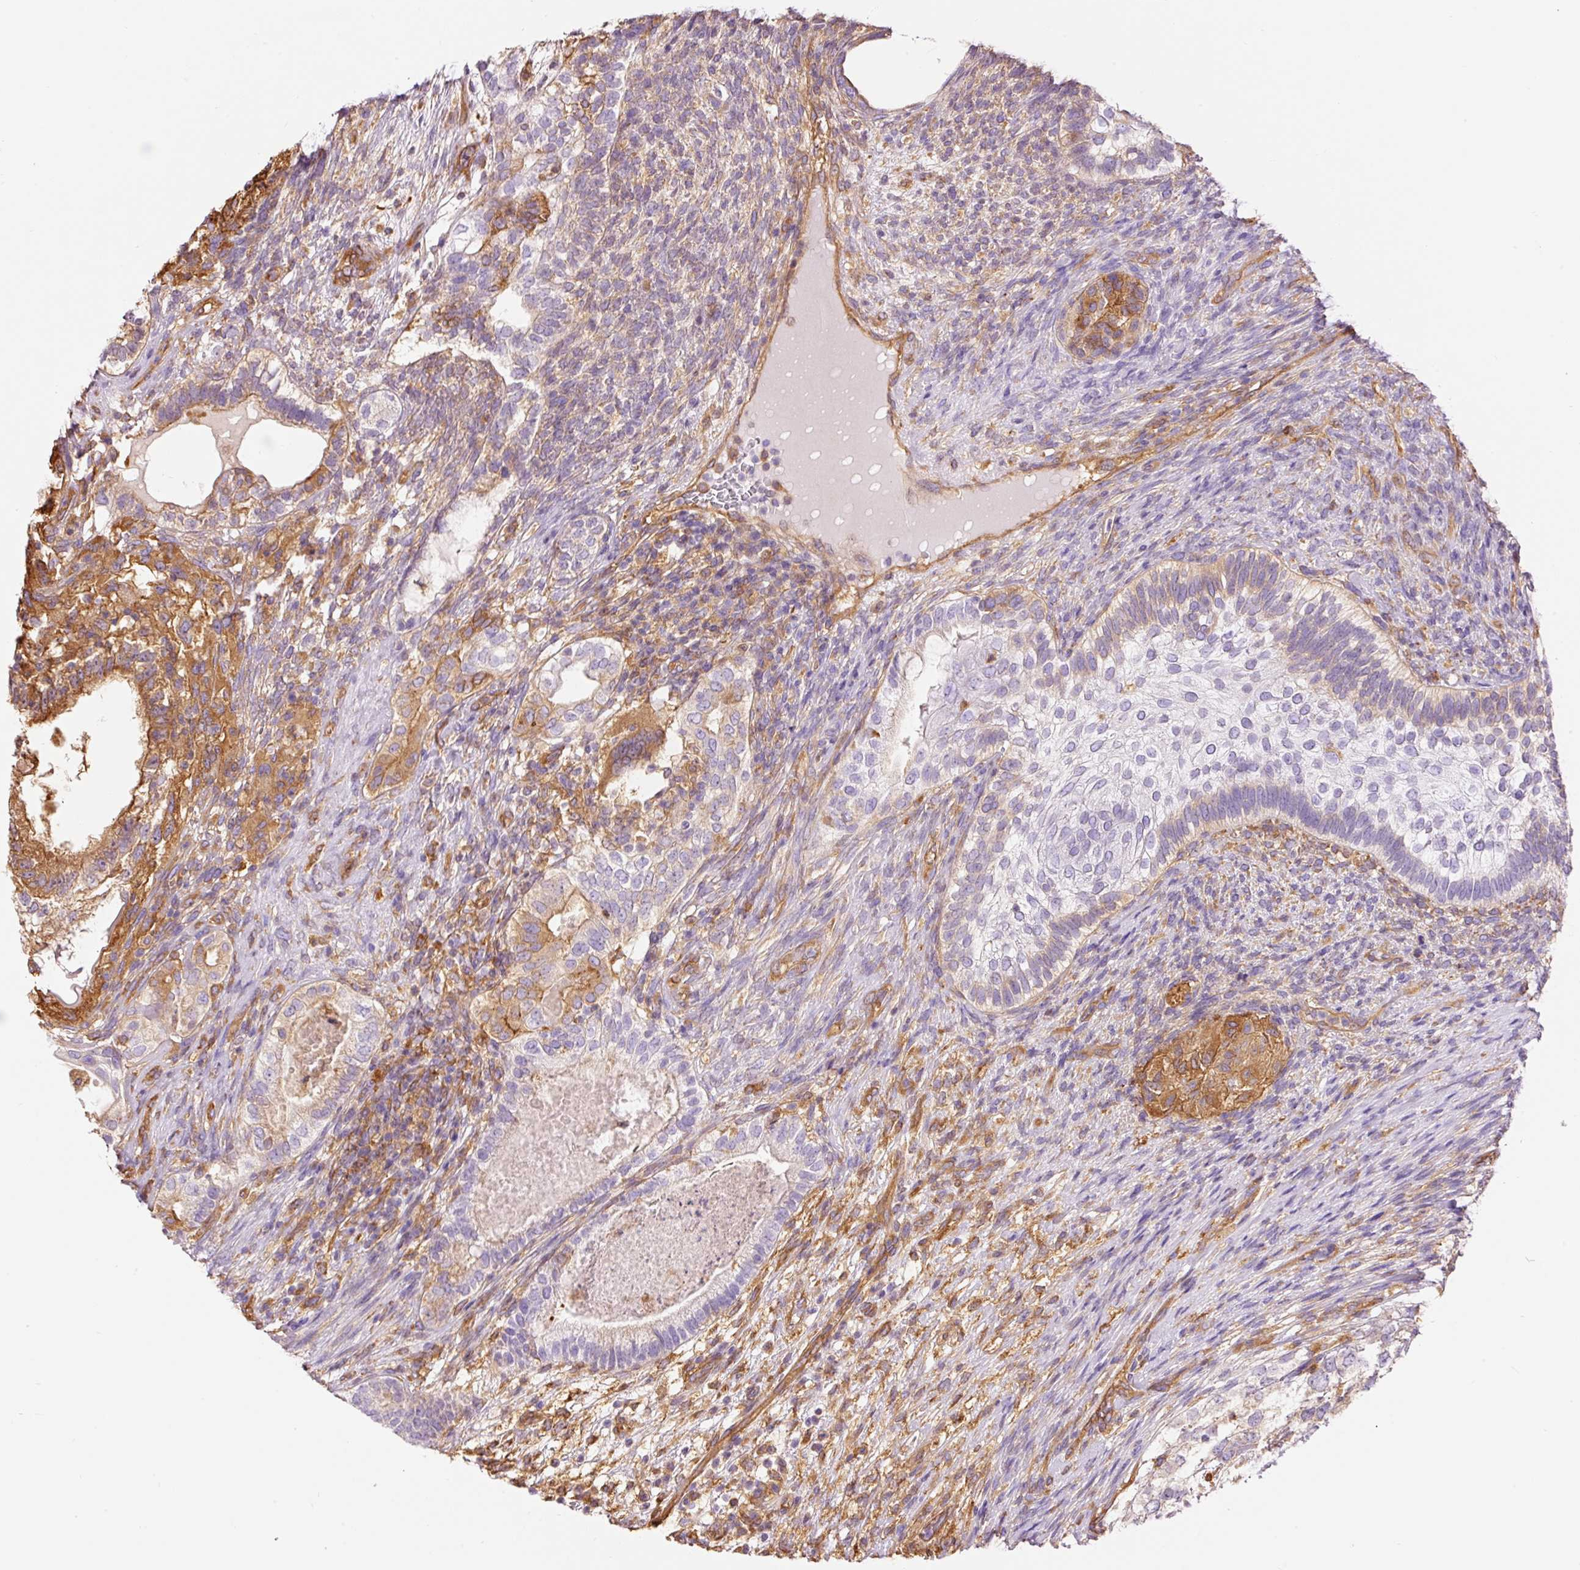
{"staining": {"intensity": "moderate", "quantity": "<25%", "location": "cytoplasmic/membranous"}, "tissue": "testis cancer", "cell_type": "Tumor cells", "image_type": "cancer", "snomed": [{"axis": "morphology", "description": "Seminoma, NOS"}, {"axis": "morphology", "description": "Carcinoma, Embryonal, NOS"}, {"axis": "topography", "description": "Testis"}], "caption": "Approximately <25% of tumor cells in seminoma (testis) show moderate cytoplasmic/membranous protein expression as visualized by brown immunohistochemical staining.", "gene": "IL10RB", "patient": {"sex": "male", "age": 41}}